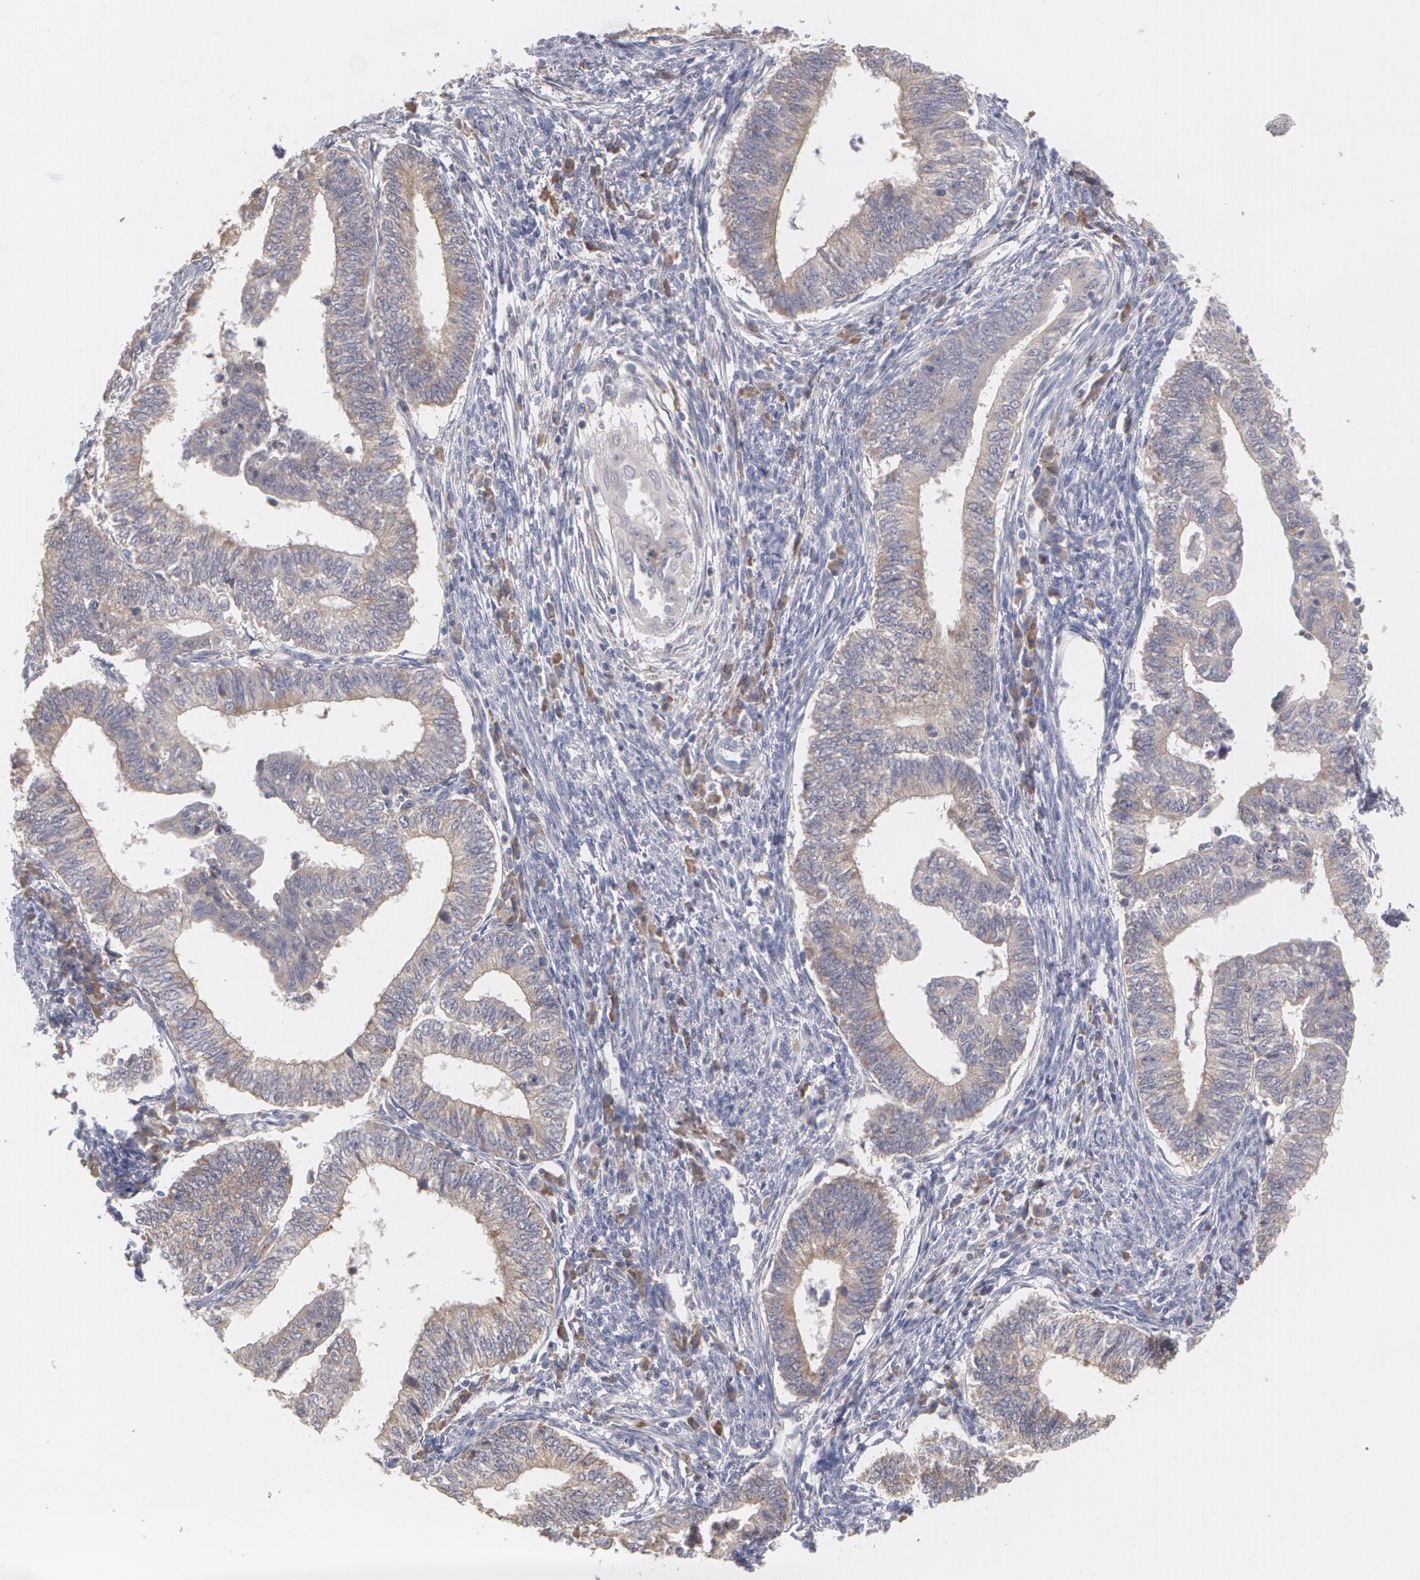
{"staining": {"intensity": "weak", "quantity": ">75%", "location": "cytoplasmic/membranous"}, "tissue": "endometrial cancer", "cell_type": "Tumor cells", "image_type": "cancer", "snomed": [{"axis": "morphology", "description": "Adenocarcinoma, NOS"}, {"axis": "topography", "description": "Endometrium"}], "caption": "Protein expression analysis of endometrial cancer (adenocarcinoma) reveals weak cytoplasmic/membranous positivity in approximately >75% of tumor cells.", "gene": "MTHFD1", "patient": {"sex": "female", "age": 66}}